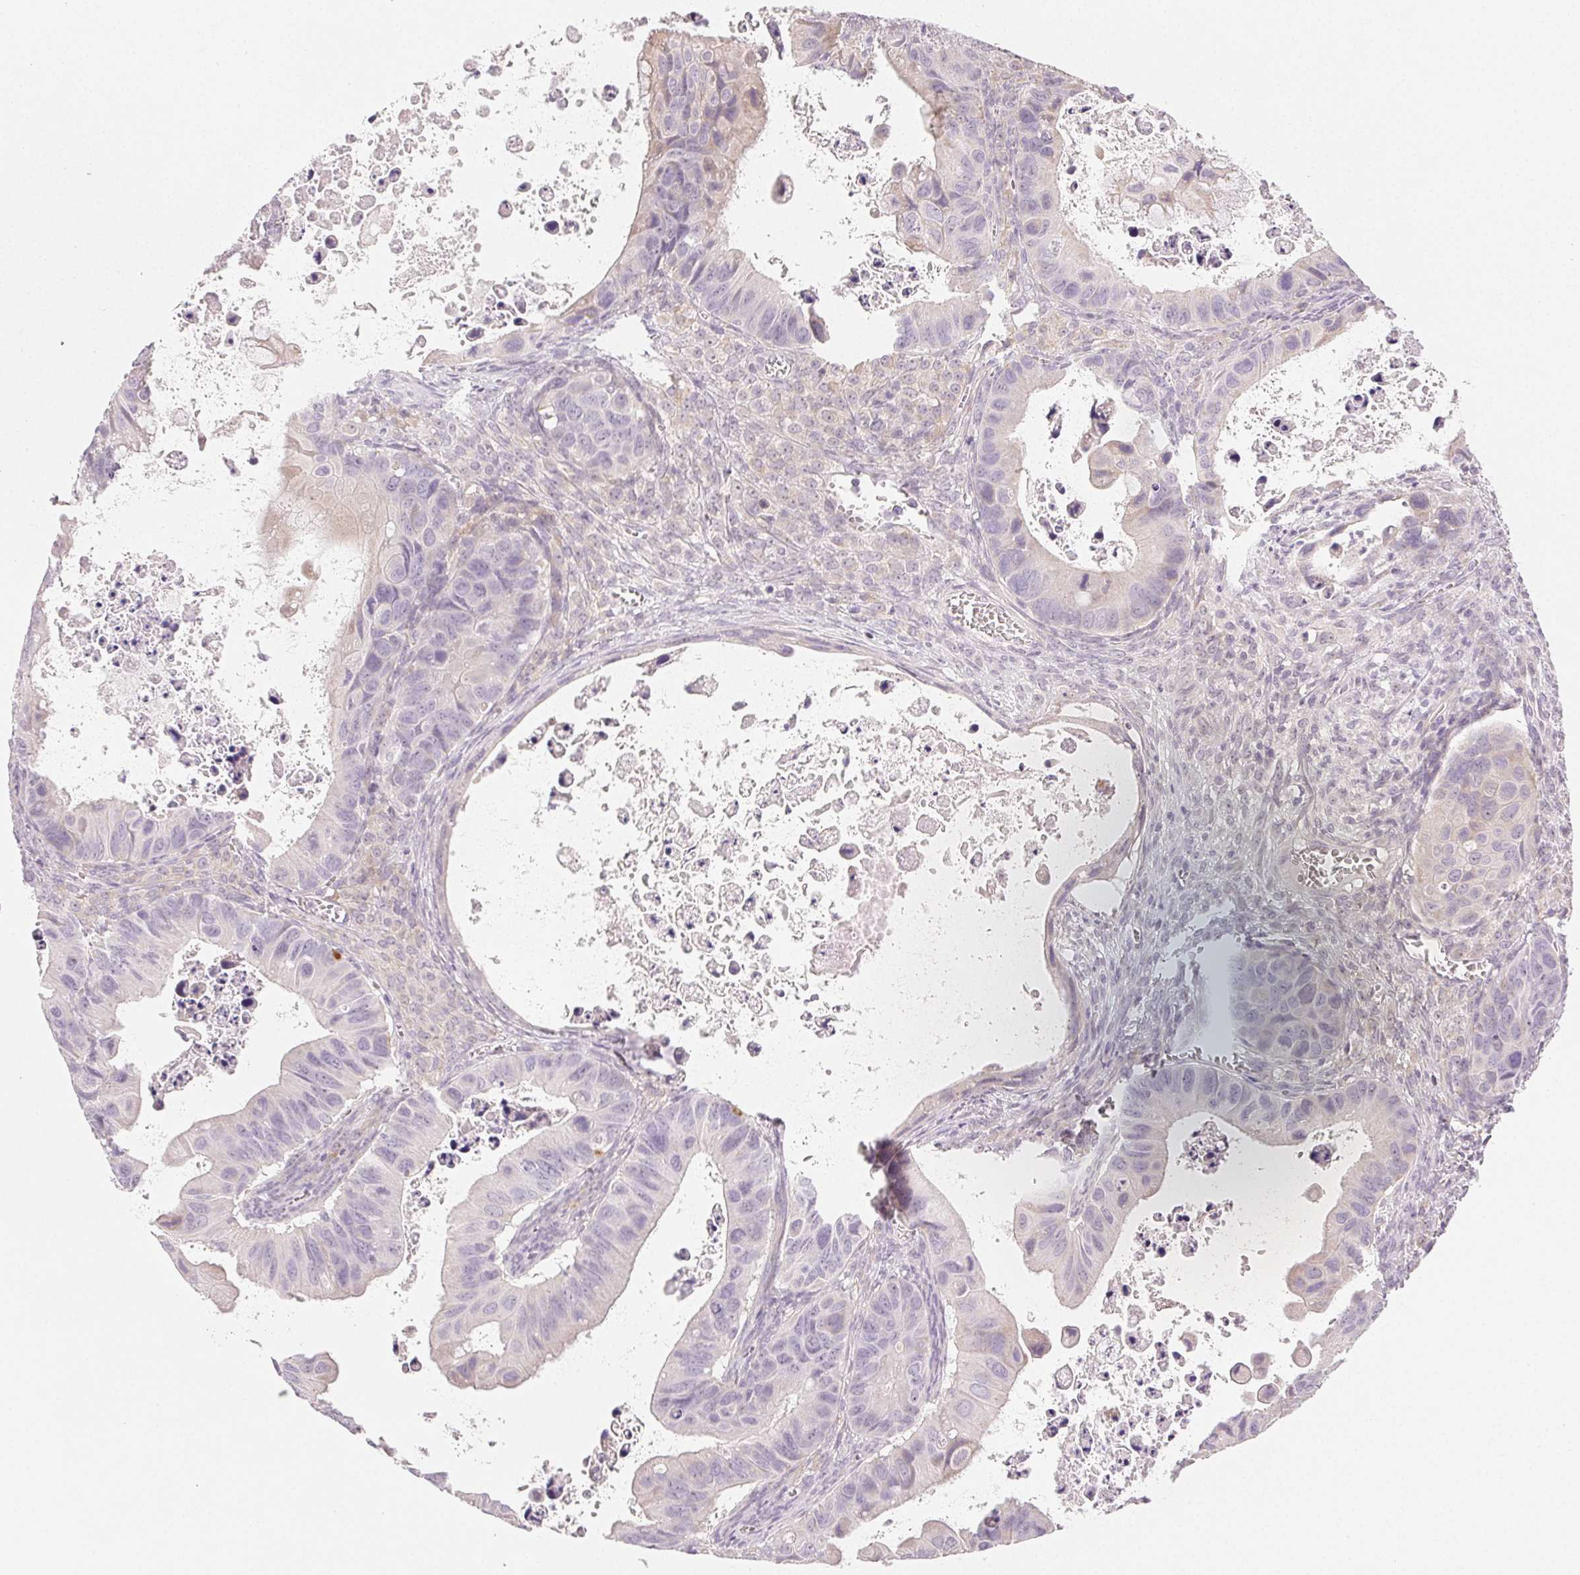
{"staining": {"intensity": "negative", "quantity": "none", "location": "none"}, "tissue": "ovarian cancer", "cell_type": "Tumor cells", "image_type": "cancer", "snomed": [{"axis": "morphology", "description": "Cystadenocarcinoma, mucinous, NOS"}, {"axis": "topography", "description": "Ovary"}], "caption": "Micrograph shows no protein positivity in tumor cells of ovarian cancer tissue.", "gene": "MYBL1", "patient": {"sex": "female", "age": 64}}